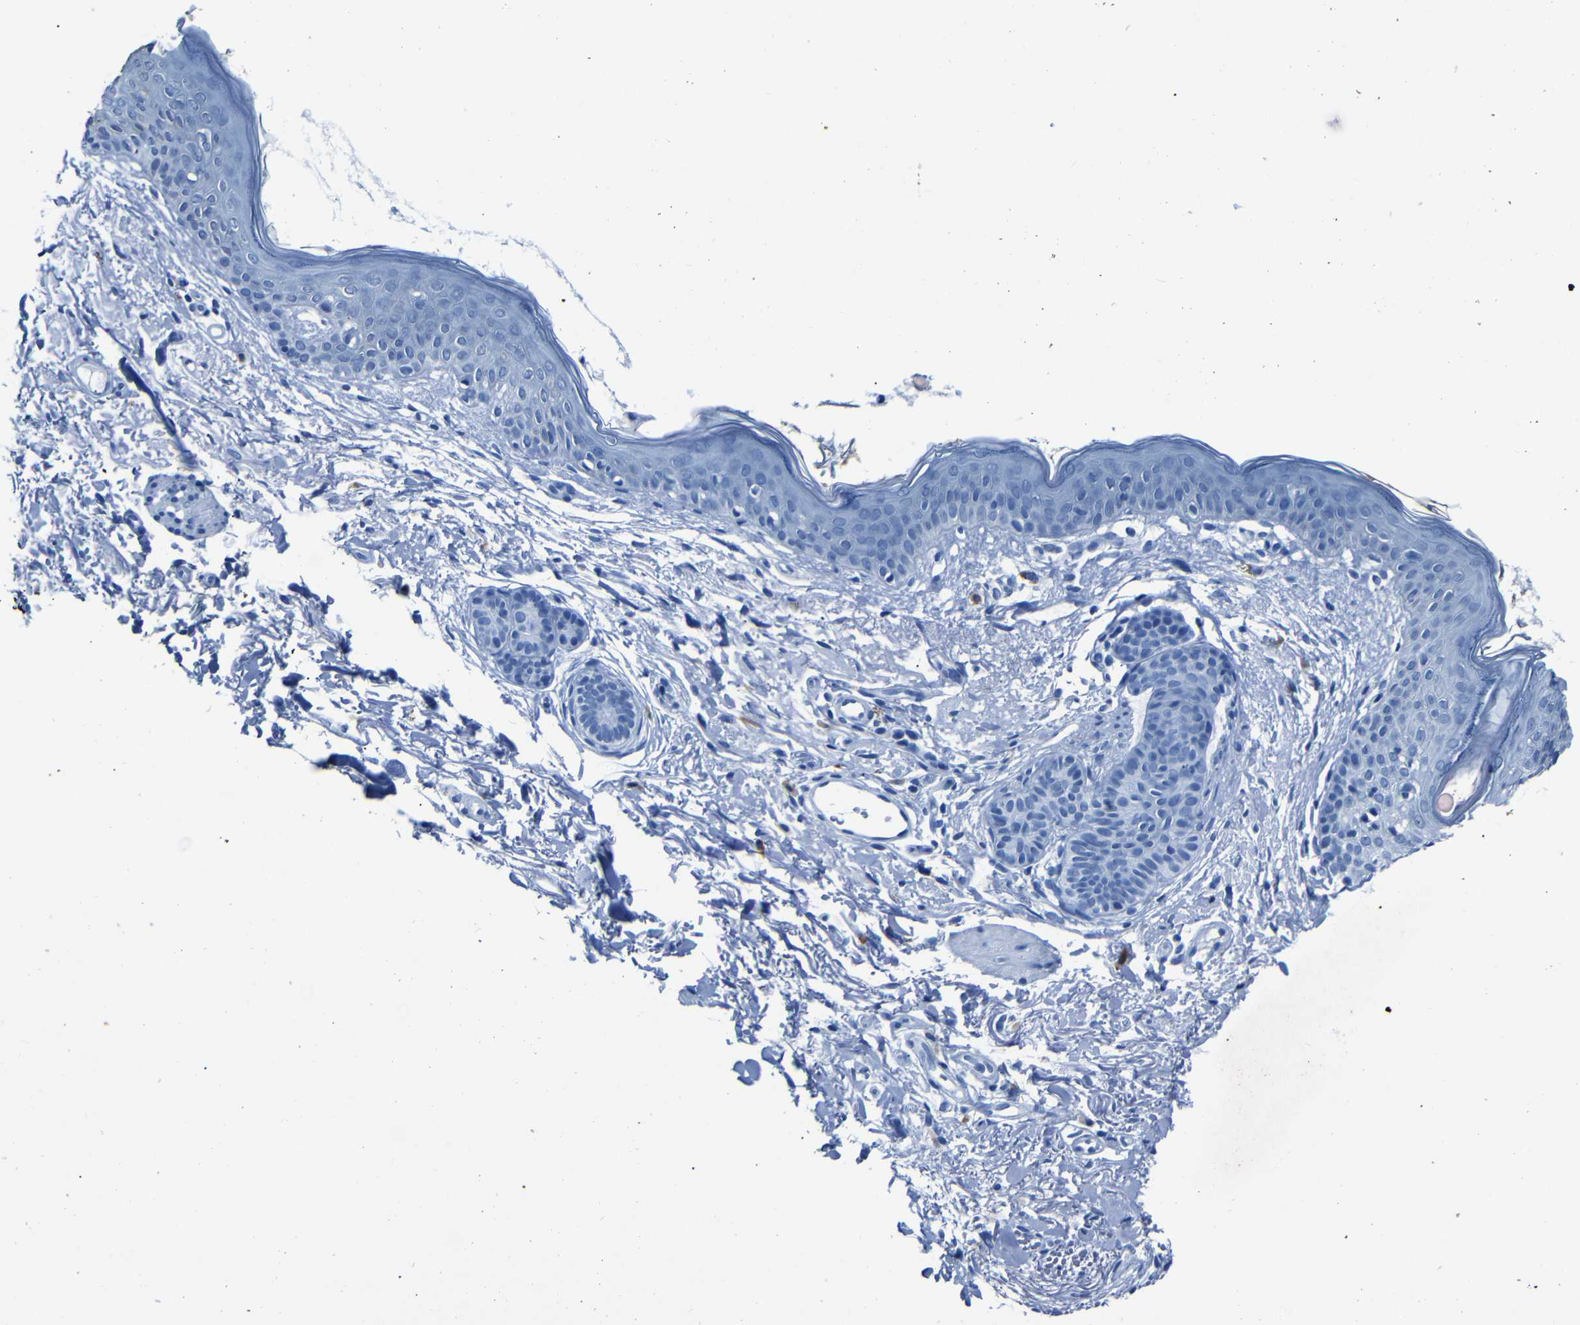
{"staining": {"intensity": "negative", "quantity": "none", "location": "none"}, "tissue": "skin cancer", "cell_type": "Tumor cells", "image_type": "cancer", "snomed": [{"axis": "morphology", "description": "Normal tissue, NOS"}, {"axis": "morphology", "description": "Basal cell carcinoma"}, {"axis": "topography", "description": "Skin"}], "caption": "Skin cancer (basal cell carcinoma) was stained to show a protein in brown. There is no significant staining in tumor cells. Nuclei are stained in blue.", "gene": "CLDN11", "patient": {"sex": "female", "age": 84}}